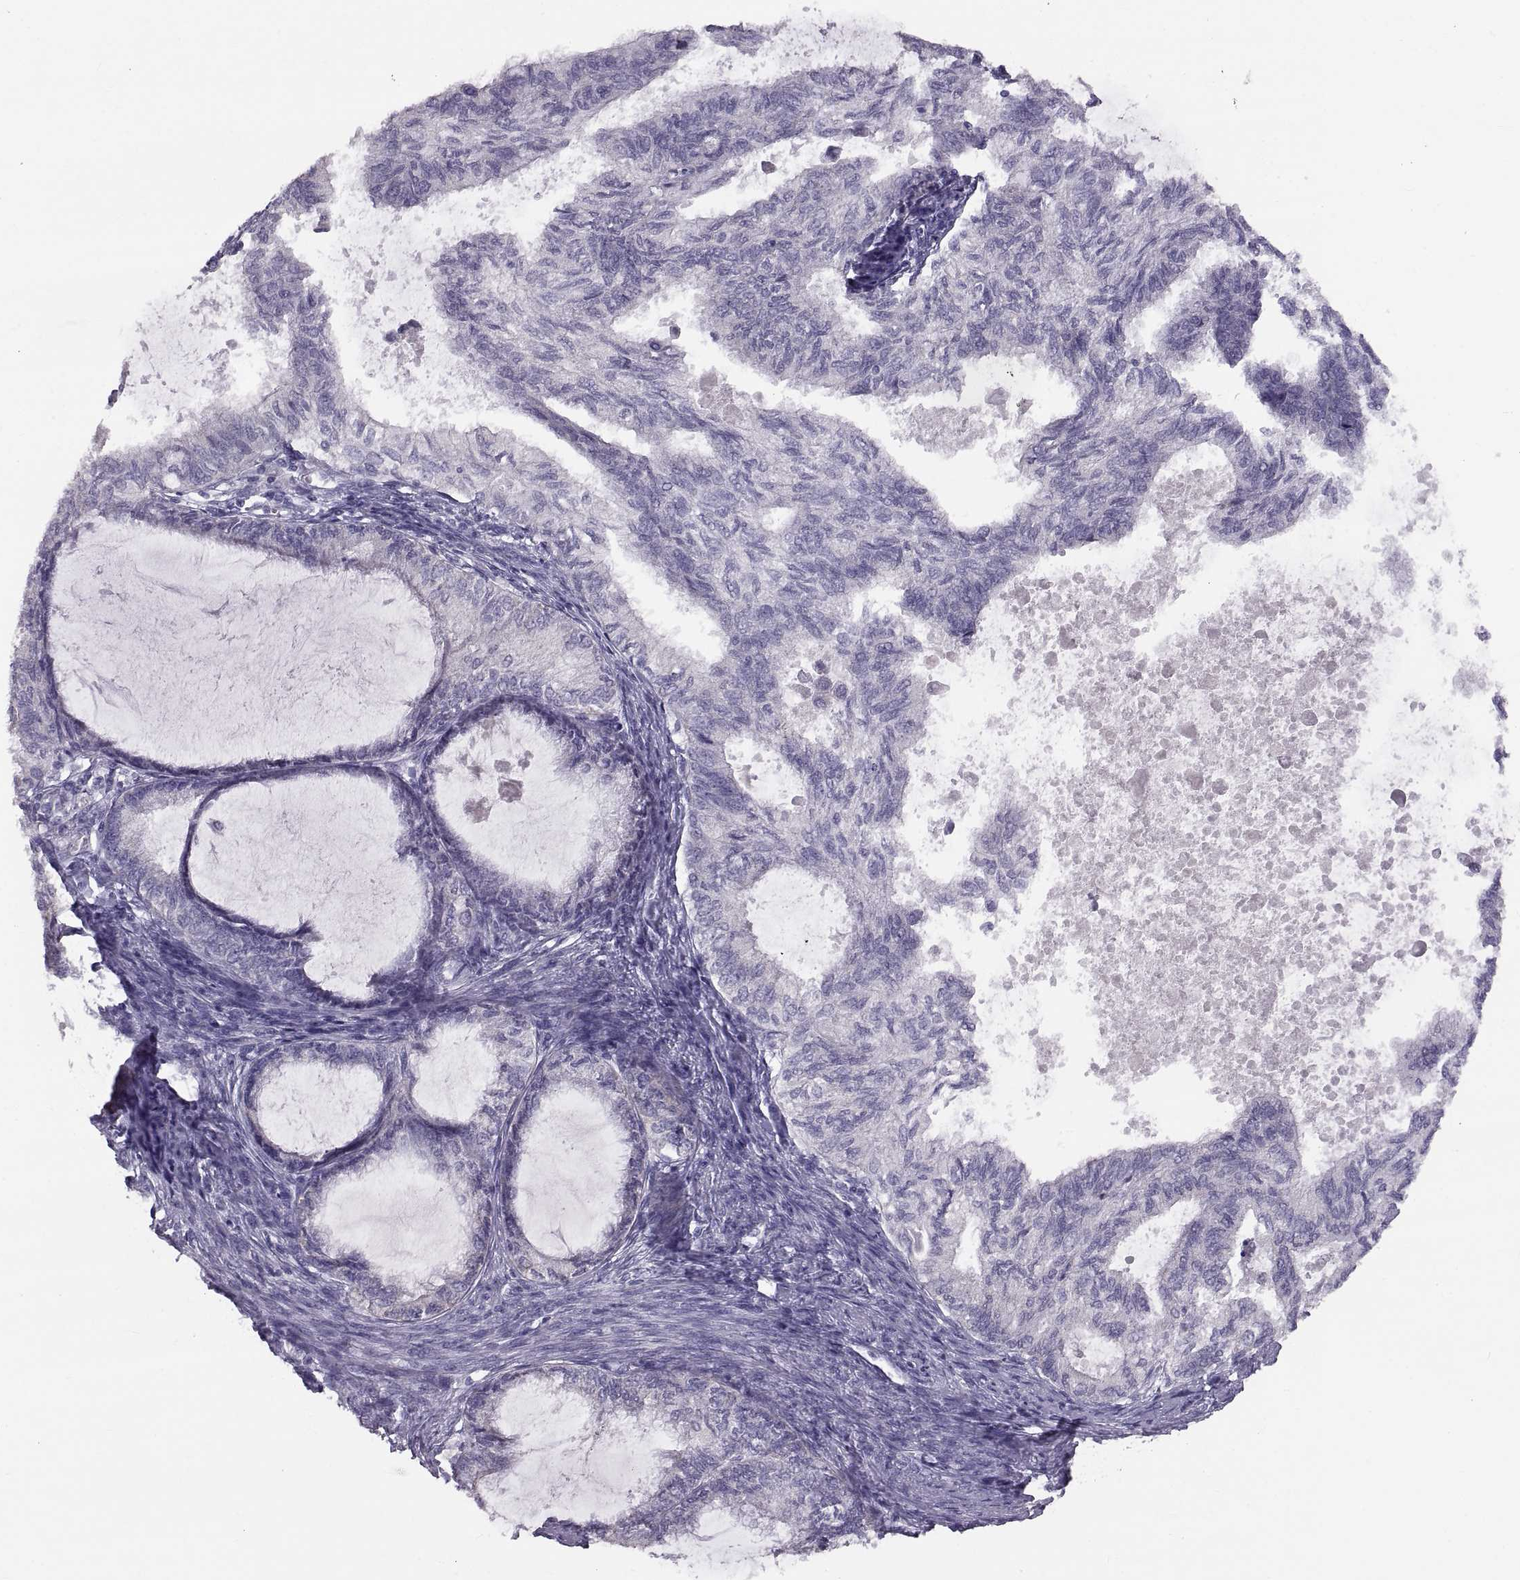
{"staining": {"intensity": "negative", "quantity": "none", "location": "none"}, "tissue": "endometrial cancer", "cell_type": "Tumor cells", "image_type": "cancer", "snomed": [{"axis": "morphology", "description": "Adenocarcinoma, NOS"}, {"axis": "topography", "description": "Endometrium"}], "caption": "Tumor cells show no significant protein staining in adenocarcinoma (endometrial). (DAB immunohistochemistry, high magnification).", "gene": "WBP2NL", "patient": {"sex": "female", "age": 86}}